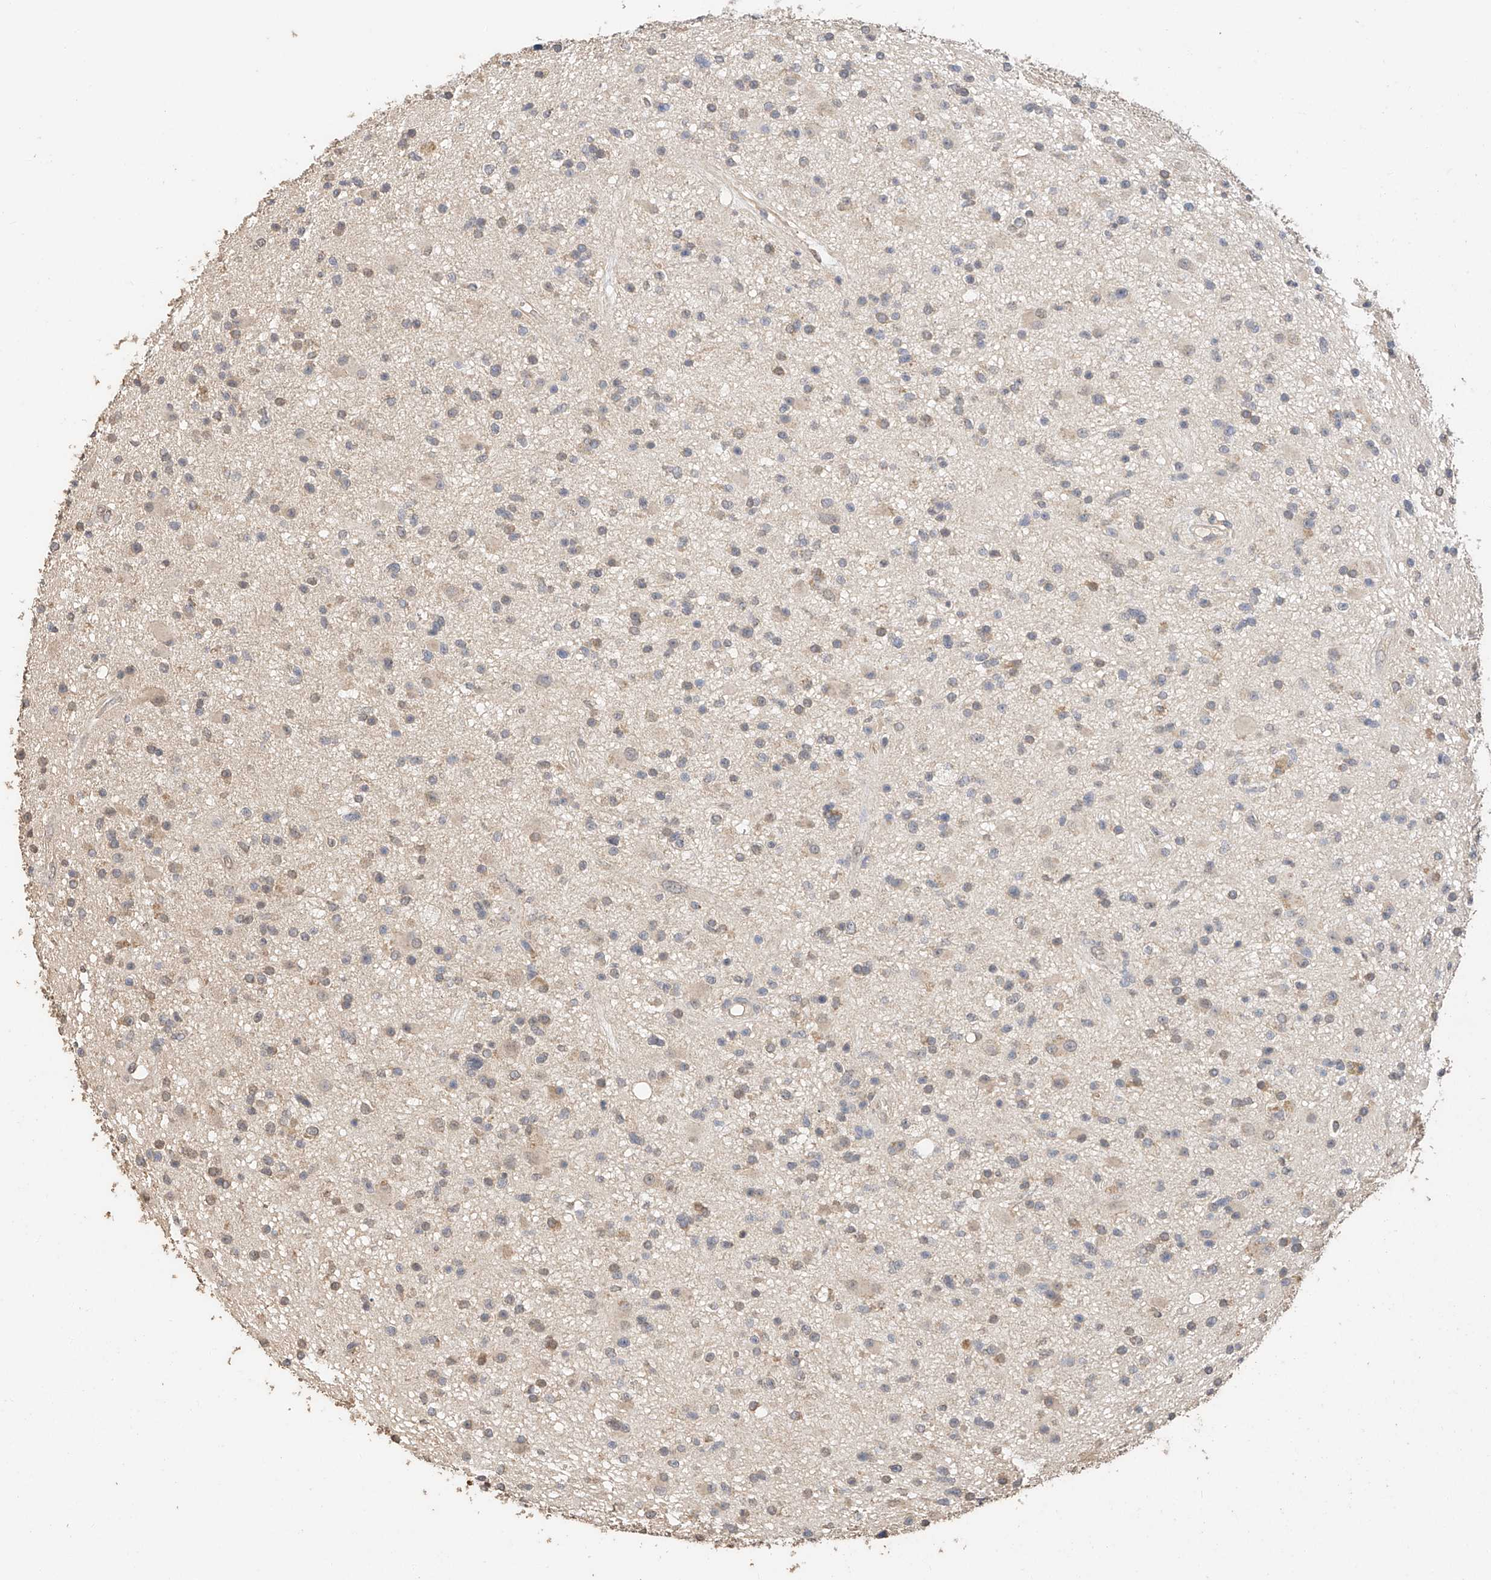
{"staining": {"intensity": "weak", "quantity": "25%-75%", "location": "cytoplasmic/membranous"}, "tissue": "glioma", "cell_type": "Tumor cells", "image_type": "cancer", "snomed": [{"axis": "morphology", "description": "Glioma, malignant, High grade"}, {"axis": "topography", "description": "Brain"}], "caption": "Protein analysis of malignant glioma (high-grade) tissue shows weak cytoplasmic/membranous expression in approximately 25%-75% of tumor cells.", "gene": "IL22RA2", "patient": {"sex": "male", "age": 33}}